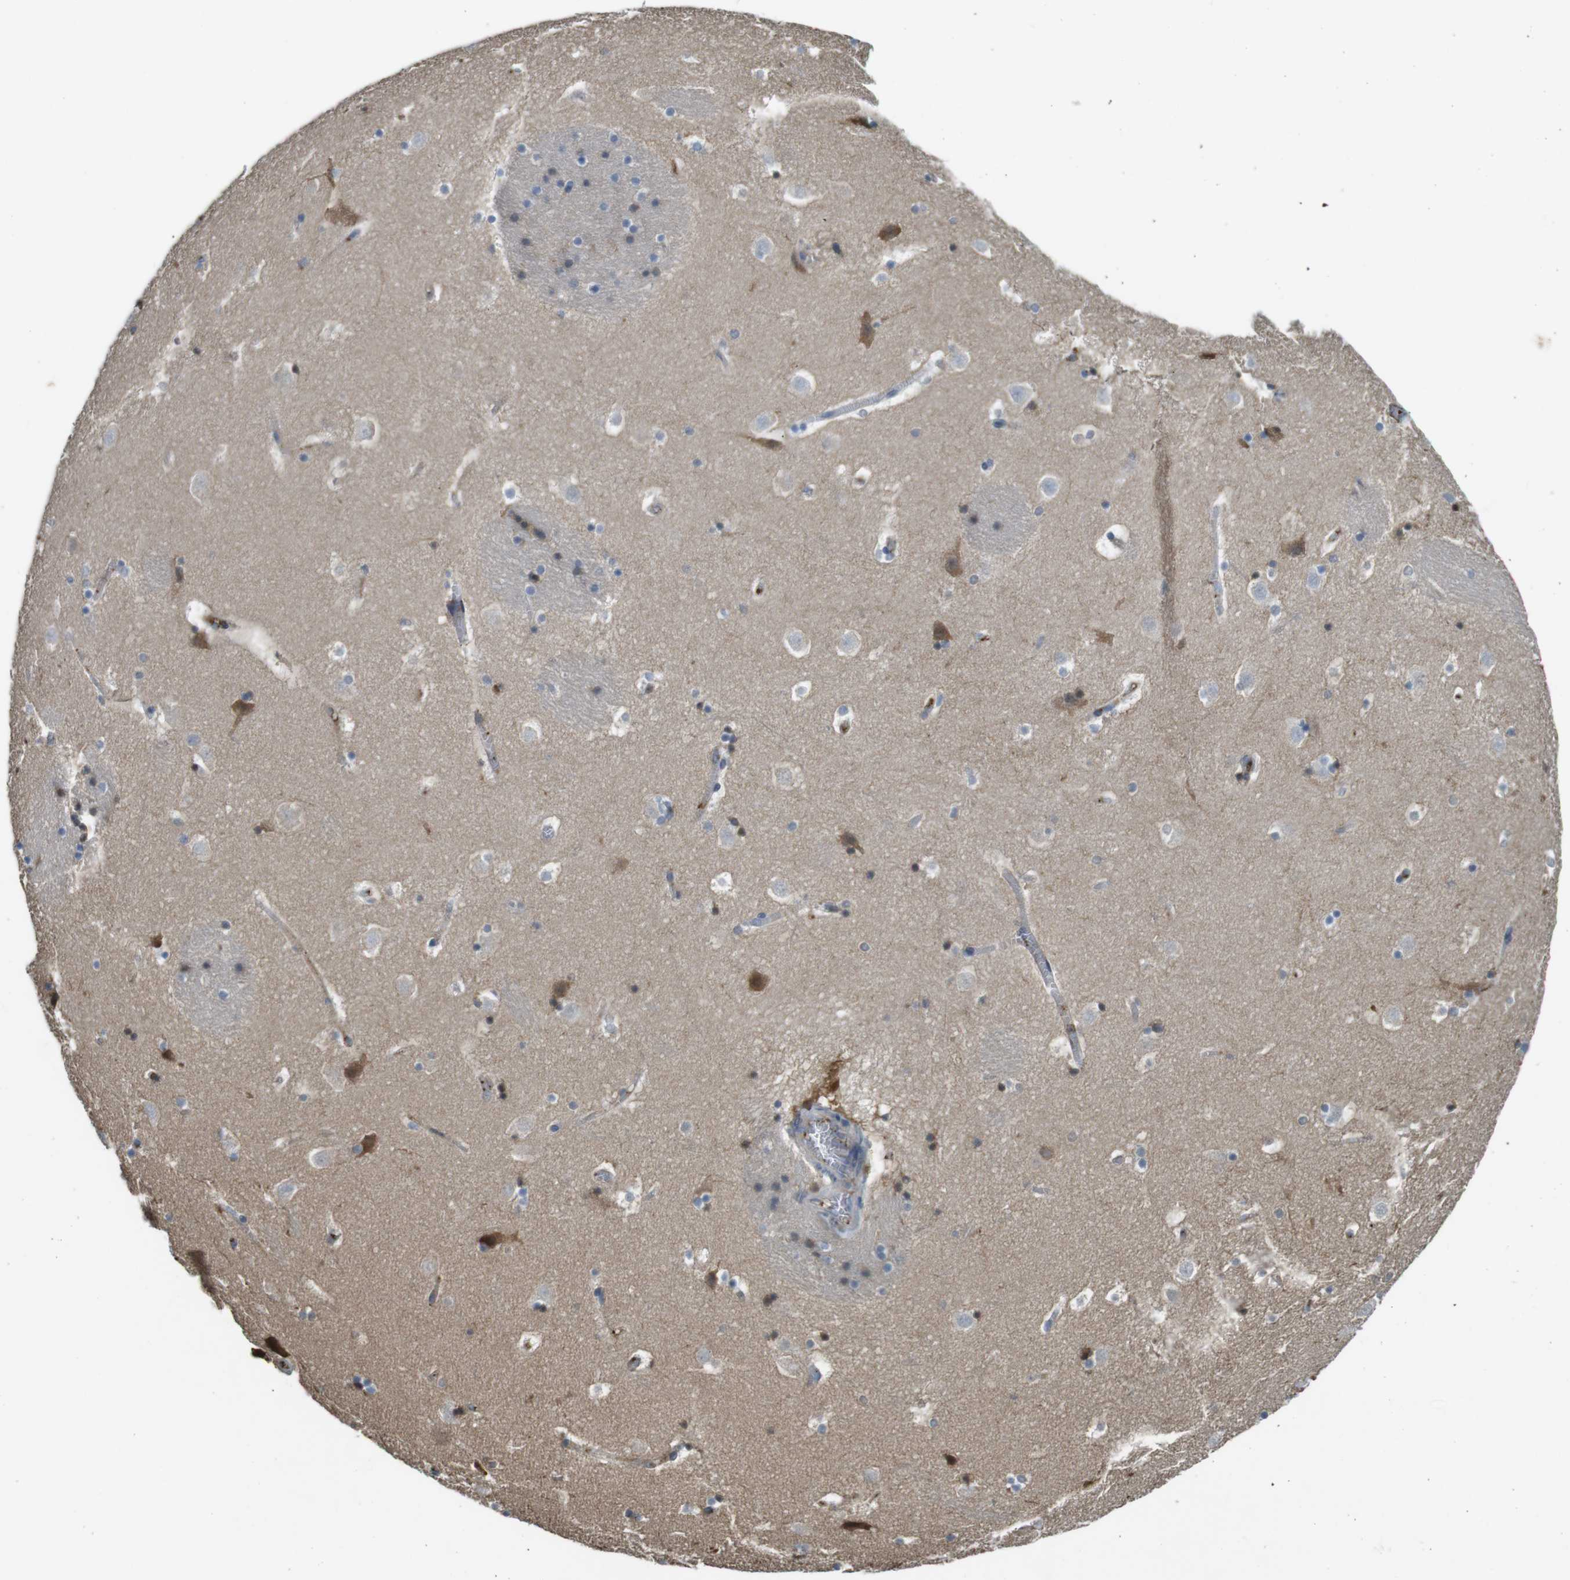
{"staining": {"intensity": "negative", "quantity": "none", "location": "none"}, "tissue": "caudate", "cell_type": "Glial cells", "image_type": "normal", "snomed": [{"axis": "morphology", "description": "Normal tissue, NOS"}, {"axis": "topography", "description": "Lateral ventricle wall"}], "caption": "This is an immunohistochemistry (IHC) image of unremarkable human caudate. There is no expression in glial cells.", "gene": "LTBP4", "patient": {"sex": "male", "age": 45}}